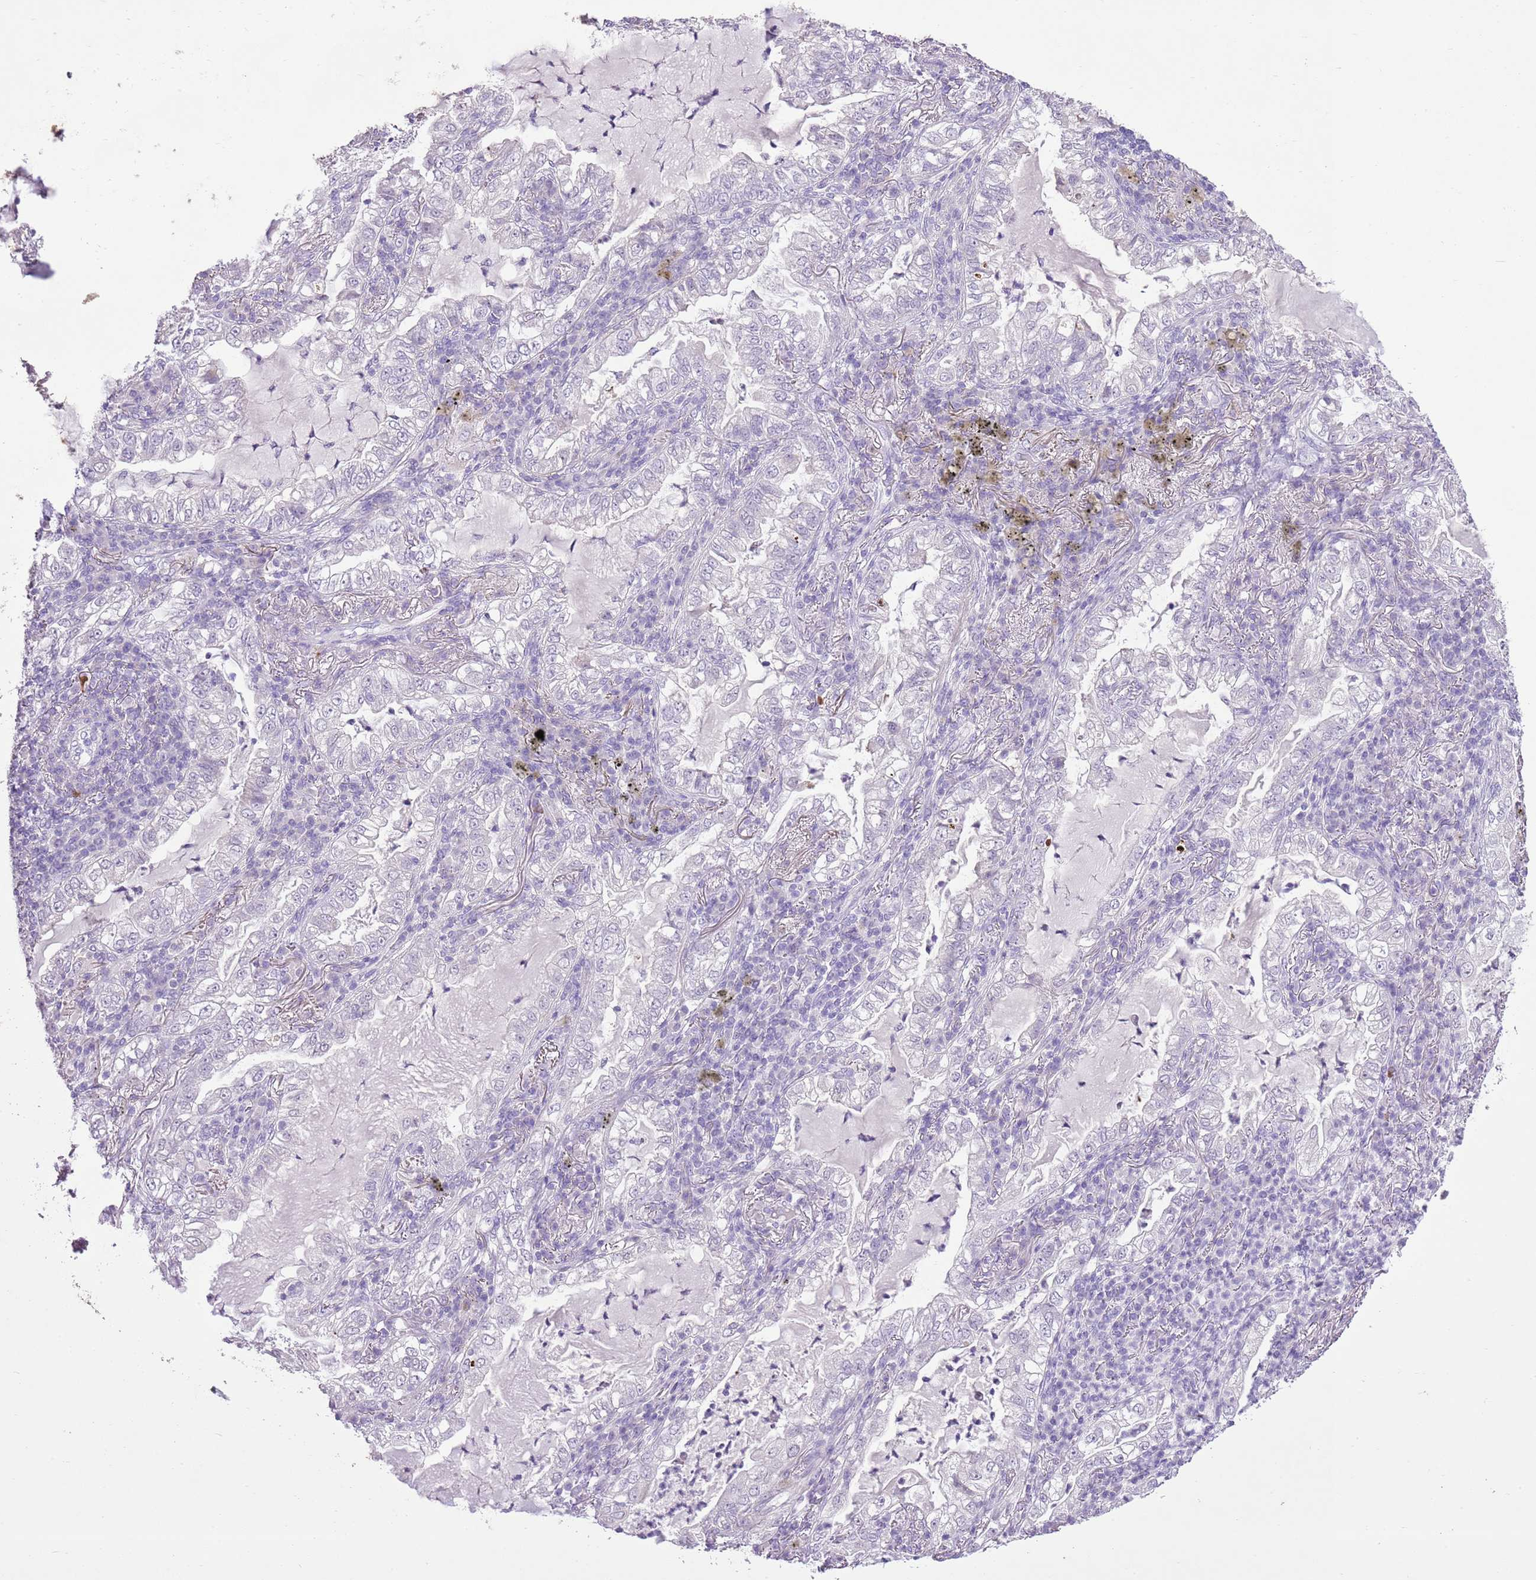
{"staining": {"intensity": "negative", "quantity": "none", "location": "none"}, "tissue": "lung cancer", "cell_type": "Tumor cells", "image_type": "cancer", "snomed": [{"axis": "morphology", "description": "Adenocarcinoma, NOS"}, {"axis": "topography", "description": "Lung"}], "caption": "The micrograph displays no significant positivity in tumor cells of lung cancer.", "gene": "XPO7", "patient": {"sex": "female", "age": 73}}